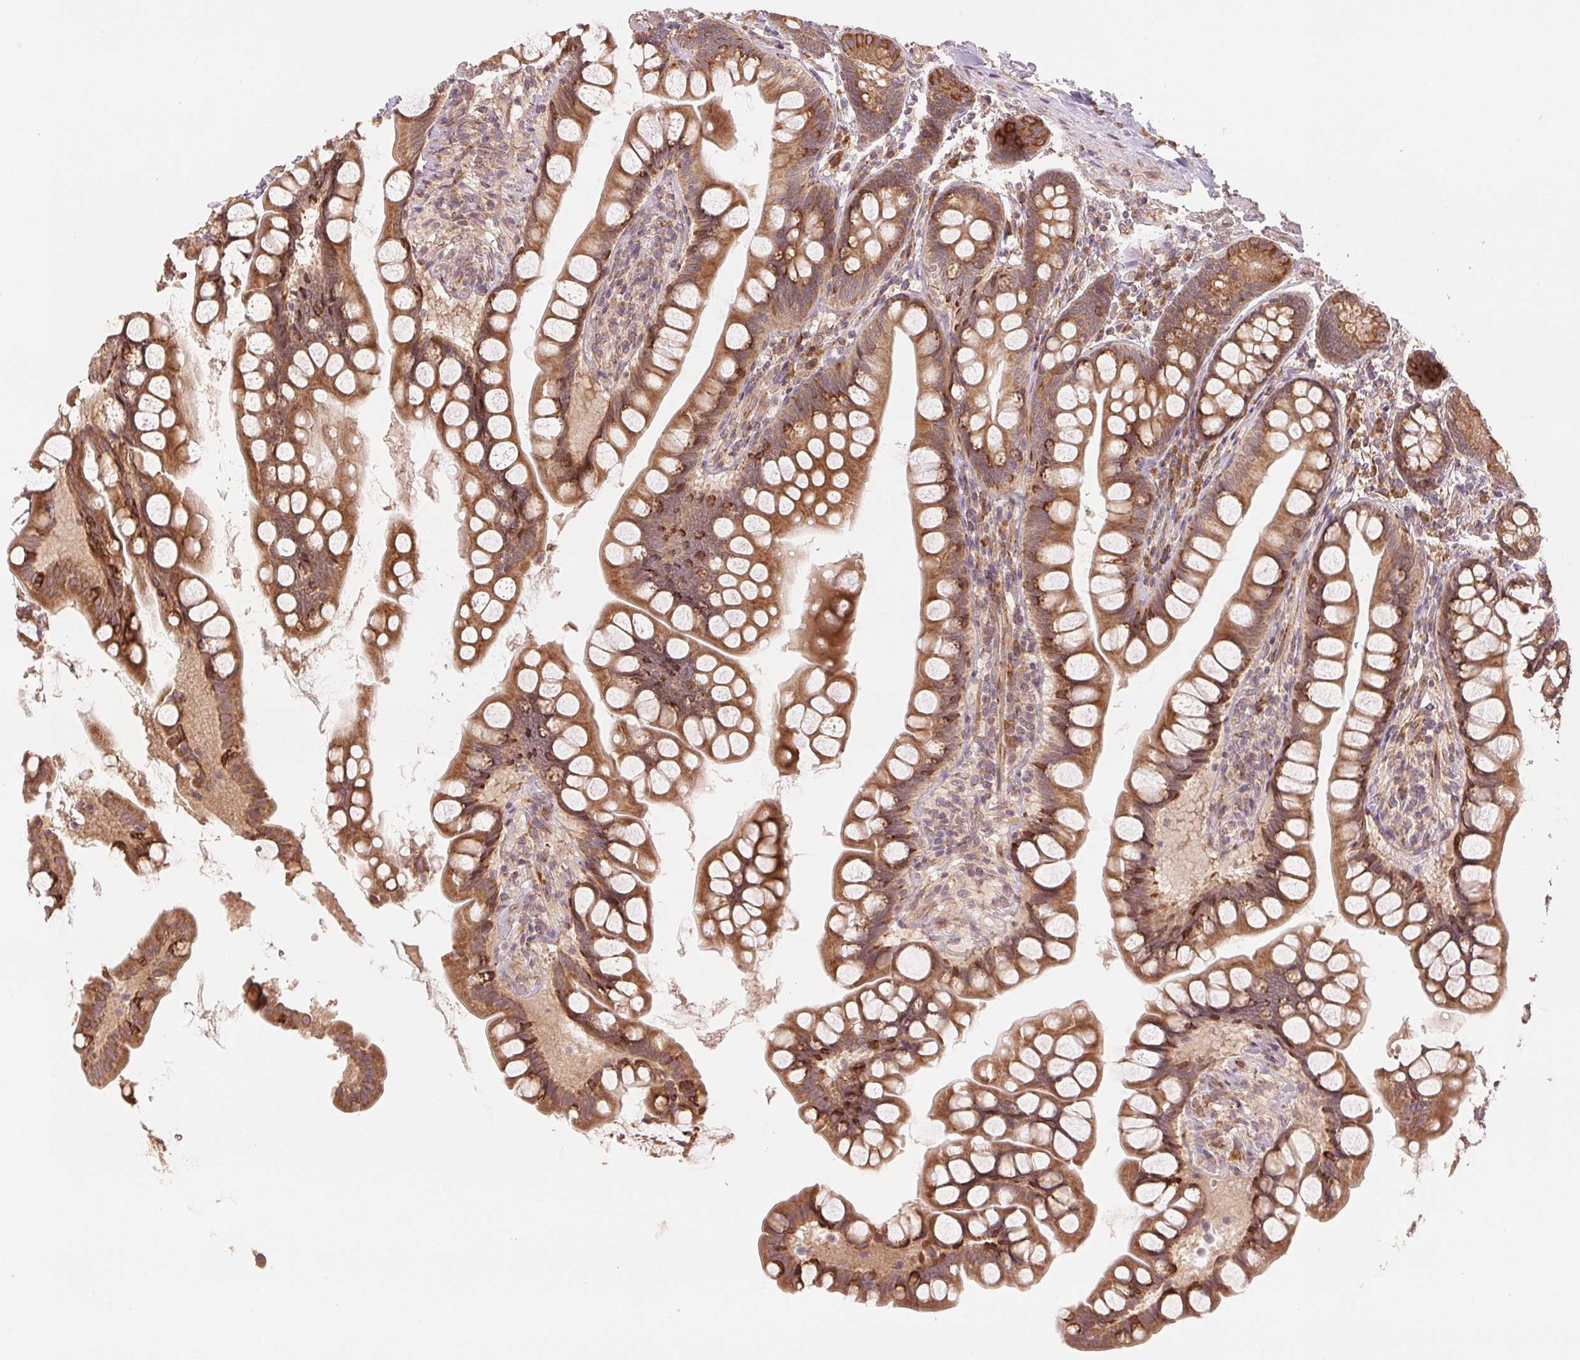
{"staining": {"intensity": "moderate", "quantity": ">75%", "location": "cytoplasmic/membranous"}, "tissue": "small intestine", "cell_type": "Glandular cells", "image_type": "normal", "snomed": [{"axis": "morphology", "description": "Normal tissue, NOS"}, {"axis": "topography", "description": "Small intestine"}], "caption": "Brown immunohistochemical staining in unremarkable human small intestine demonstrates moderate cytoplasmic/membranous staining in approximately >75% of glandular cells.", "gene": "SLC20A1", "patient": {"sex": "male", "age": 70}}